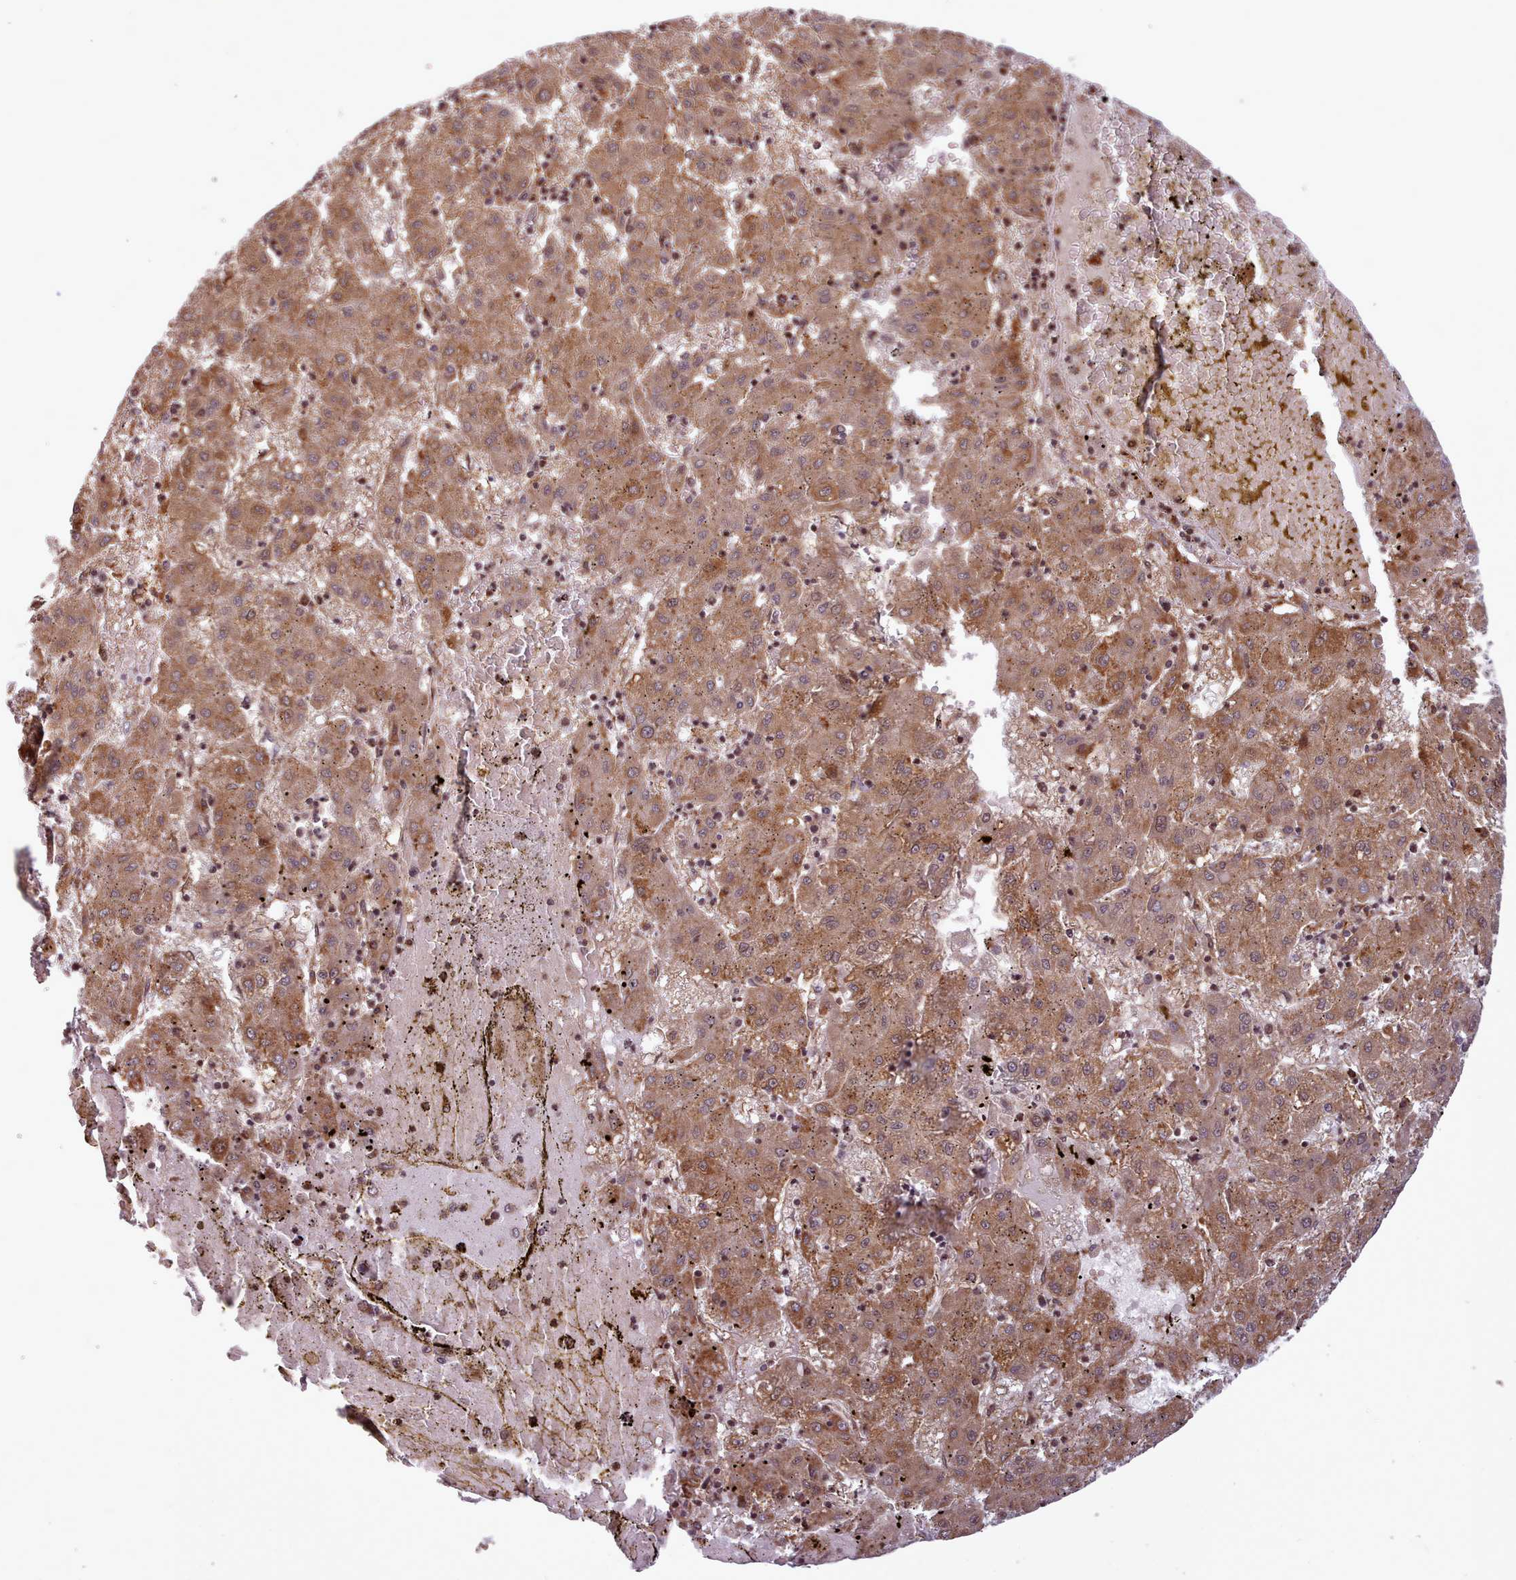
{"staining": {"intensity": "moderate", "quantity": ">75%", "location": "cytoplasmic/membranous"}, "tissue": "liver cancer", "cell_type": "Tumor cells", "image_type": "cancer", "snomed": [{"axis": "morphology", "description": "Carcinoma, Hepatocellular, NOS"}, {"axis": "topography", "description": "Liver"}], "caption": "DAB (3,3'-diaminobenzidine) immunohistochemical staining of liver cancer displays moderate cytoplasmic/membranous protein staining in approximately >75% of tumor cells.", "gene": "NLRP7", "patient": {"sex": "male", "age": 72}}